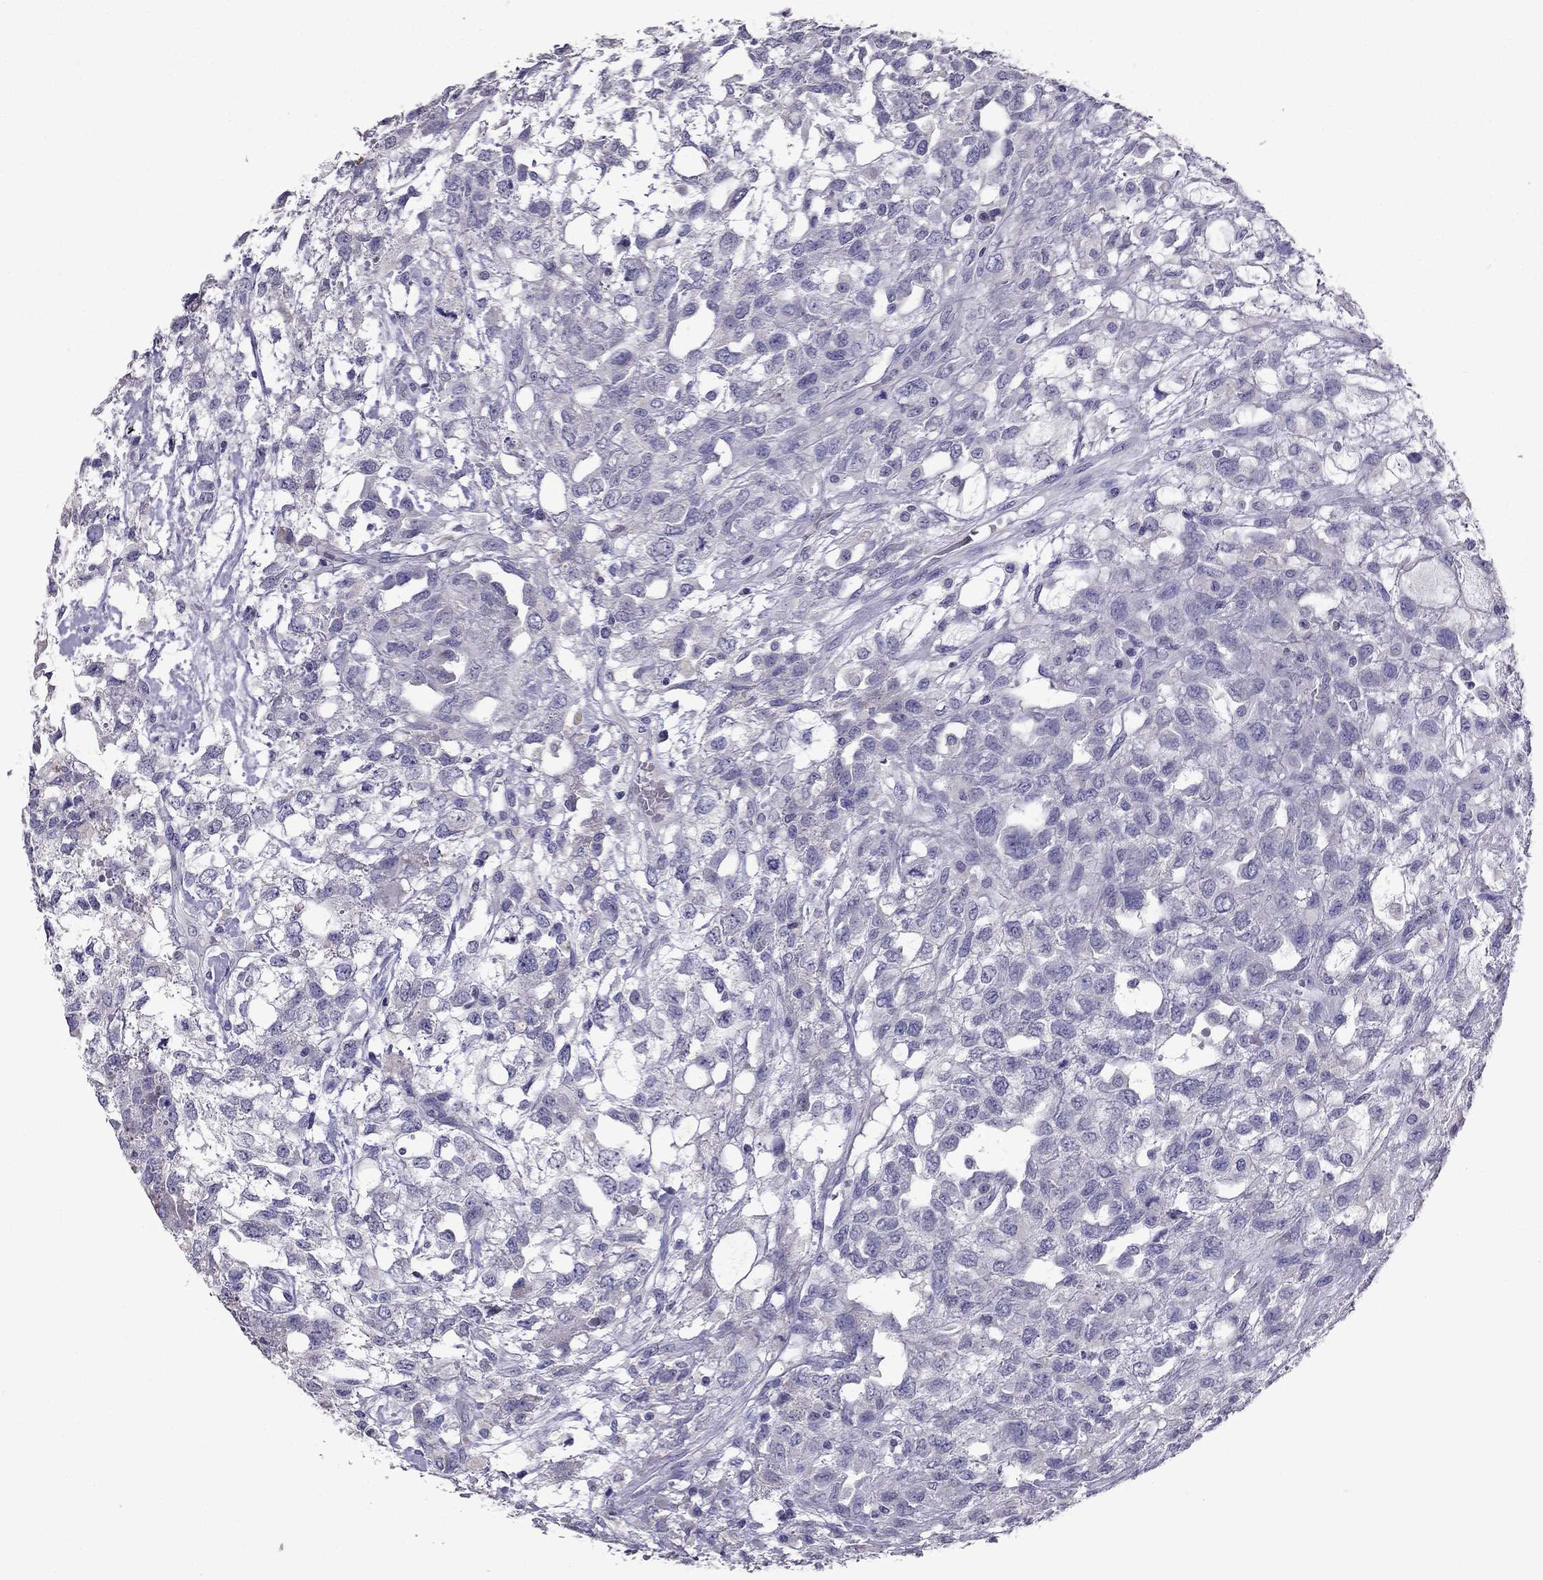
{"staining": {"intensity": "negative", "quantity": "none", "location": "none"}, "tissue": "testis cancer", "cell_type": "Tumor cells", "image_type": "cancer", "snomed": [{"axis": "morphology", "description": "Seminoma, NOS"}, {"axis": "topography", "description": "Testis"}], "caption": "Immunohistochemical staining of human testis seminoma demonstrates no significant expression in tumor cells.", "gene": "RGS8", "patient": {"sex": "male", "age": 52}}